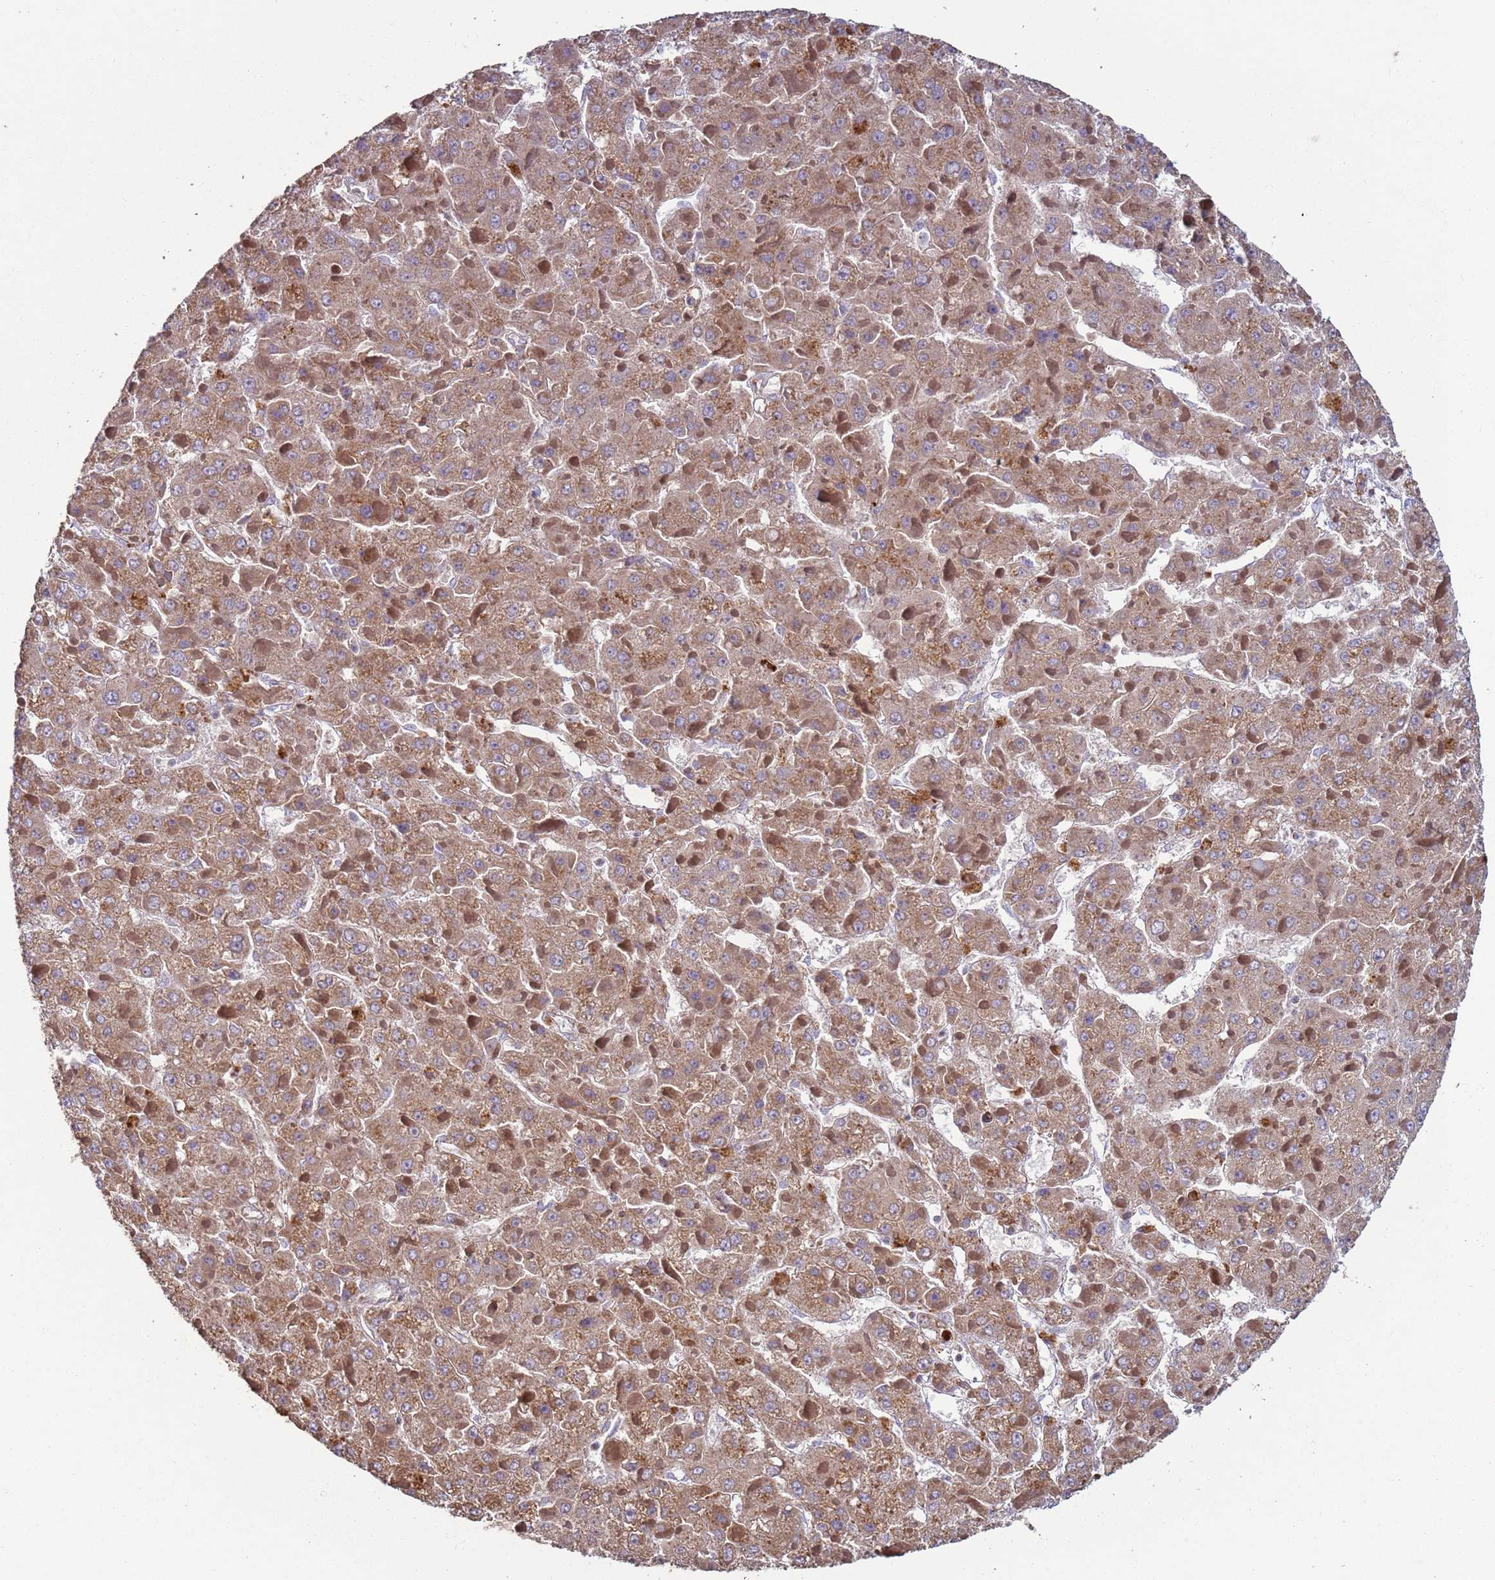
{"staining": {"intensity": "moderate", "quantity": ">75%", "location": "cytoplasmic/membranous"}, "tissue": "liver cancer", "cell_type": "Tumor cells", "image_type": "cancer", "snomed": [{"axis": "morphology", "description": "Carcinoma, Hepatocellular, NOS"}, {"axis": "topography", "description": "Liver"}], "caption": "Protein expression analysis of human liver hepatocellular carcinoma reveals moderate cytoplasmic/membranous positivity in about >75% of tumor cells. The staining was performed using DAB (3,3'-diaminobenzidine) to visualize the protein expression in brown, while the nuclei were stained in blue with hematoxylin (Magnification: 20x).", "gene": "FBXO33", "patient": {"sex": "female", "age": 73}}